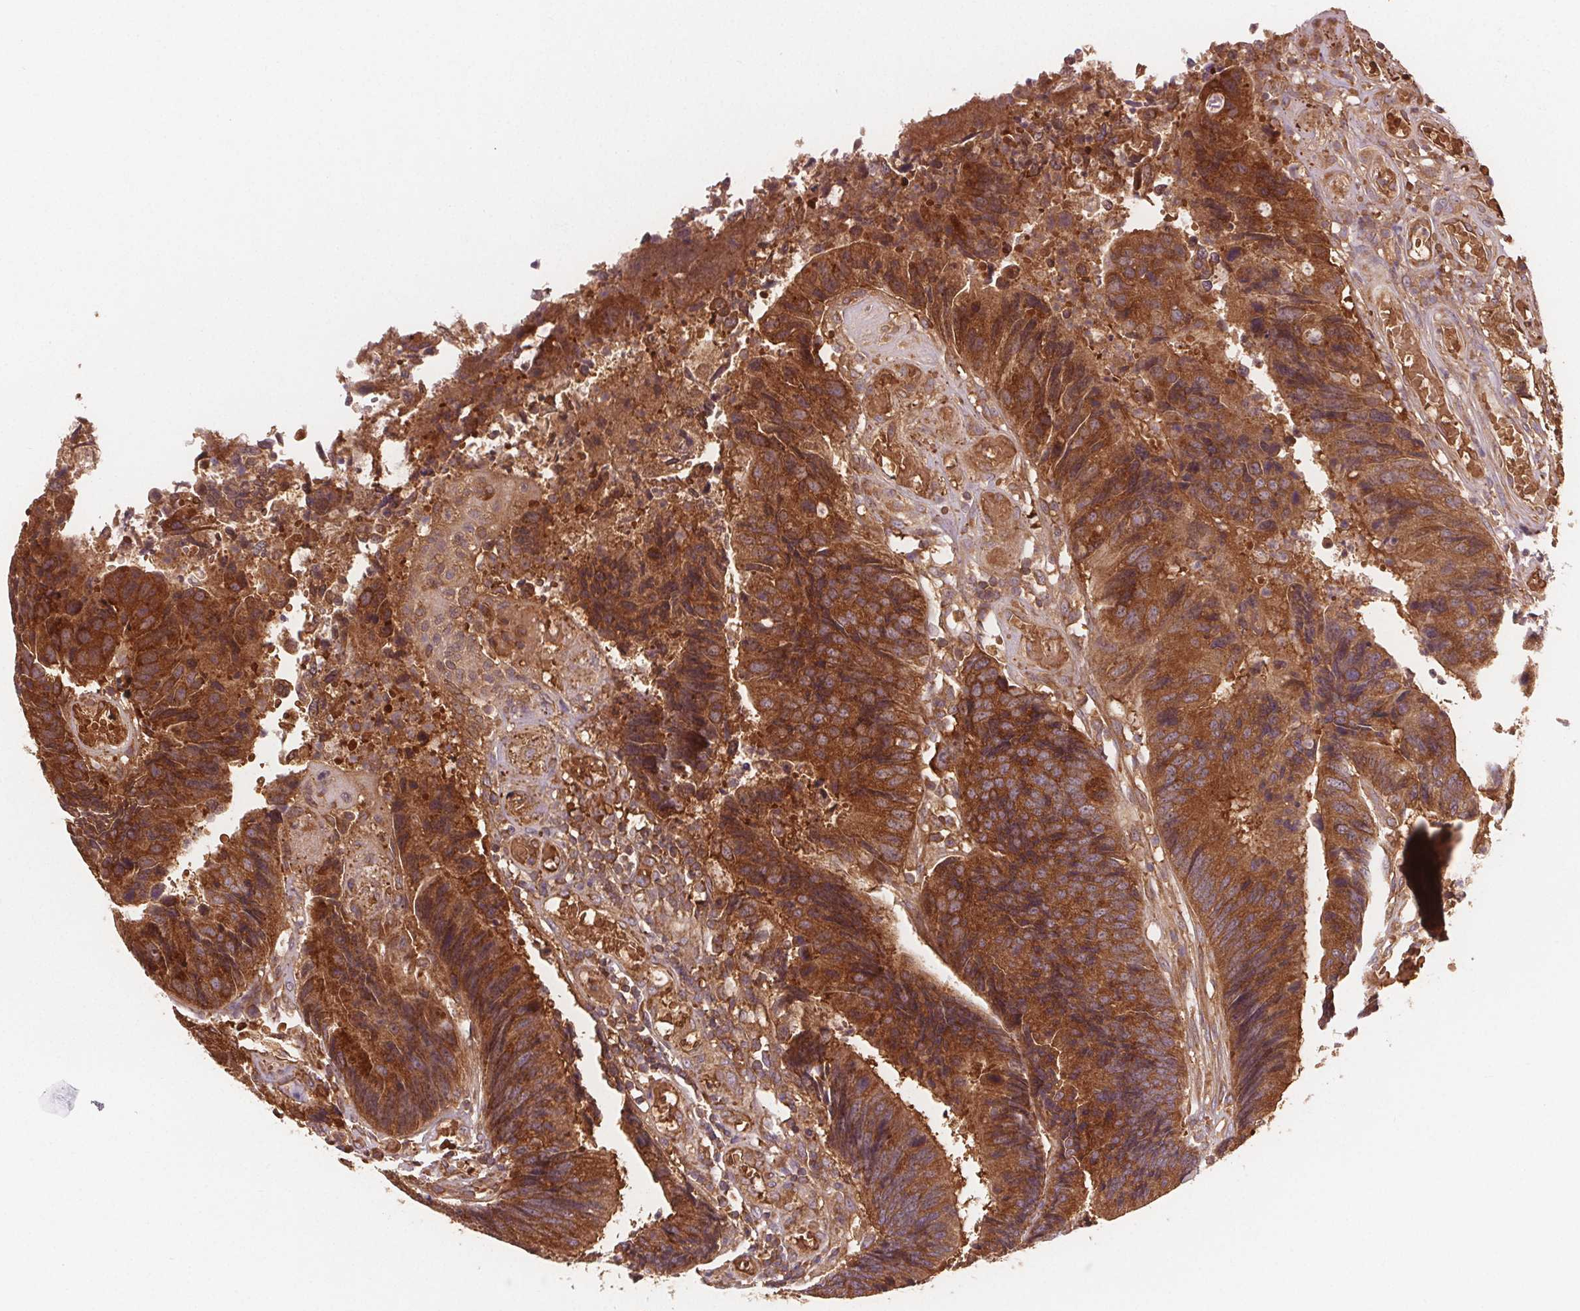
{"staining": {"intensity": "strong", "quantity": ">75%", "location": "cytoplasmic/membranous"}, "tissue": "colorectal cancer", "cell_type": "Tumor cells", "image_type": "cancer", "snomed": [{"axis": "morphology", "description": "Adenocarcinoma, NOS"}, {"axis": "topography", "description": "Colon"}], "caption": "DAB immunohistochemical staining of human colorectal cancer (adenocarcinoma) displays strong cytoplasmic/membranous protein positivity in approximately >75% of tumor cells.", "gene": "EIF3D", "patient": {"sex": "female", "age": 67}}